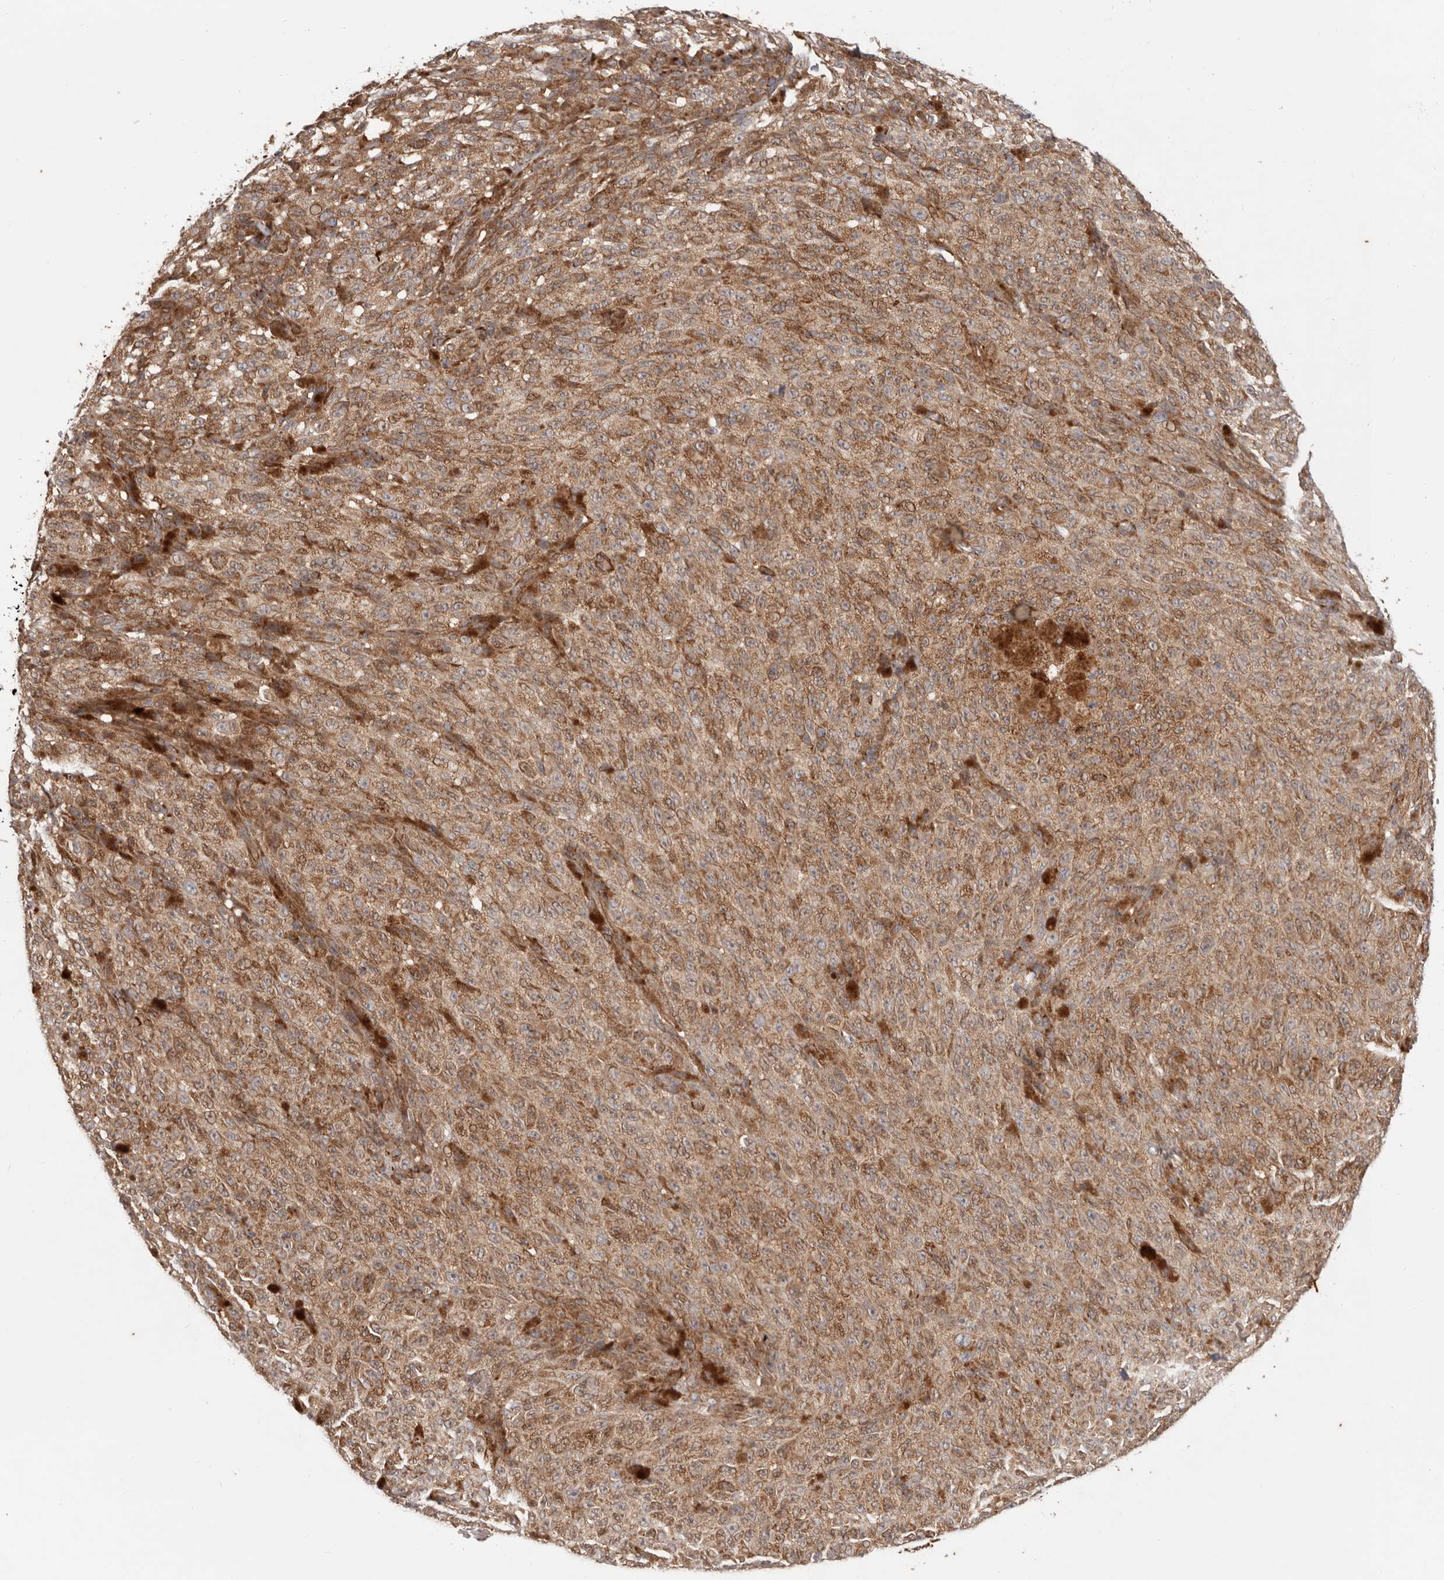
{"staining": {"intensity": "moderate", "quantity": ">75%", "location": "cytoplasmic/membranous"}, "tissue": "melanoma", "cell_type": "Tumor cells", "image_type": "cancer", "snomed": [{"axis": "morphology", "description": "Malignant melanoma, NOS"}, {"axis": "topography", "description": "Skin"}], "caption": "Protein expression analysis of malignant melanoma displays moderate cytoplasmic/membranous expression in approximately >75% of tumor cells. The staining is performed using DAB brown chromogen to label protein expression. The nuclei are counter-stained blue using hematoxylin.", "gene": "MRPS10", "patient": {"sex": "female", "age": 82}}